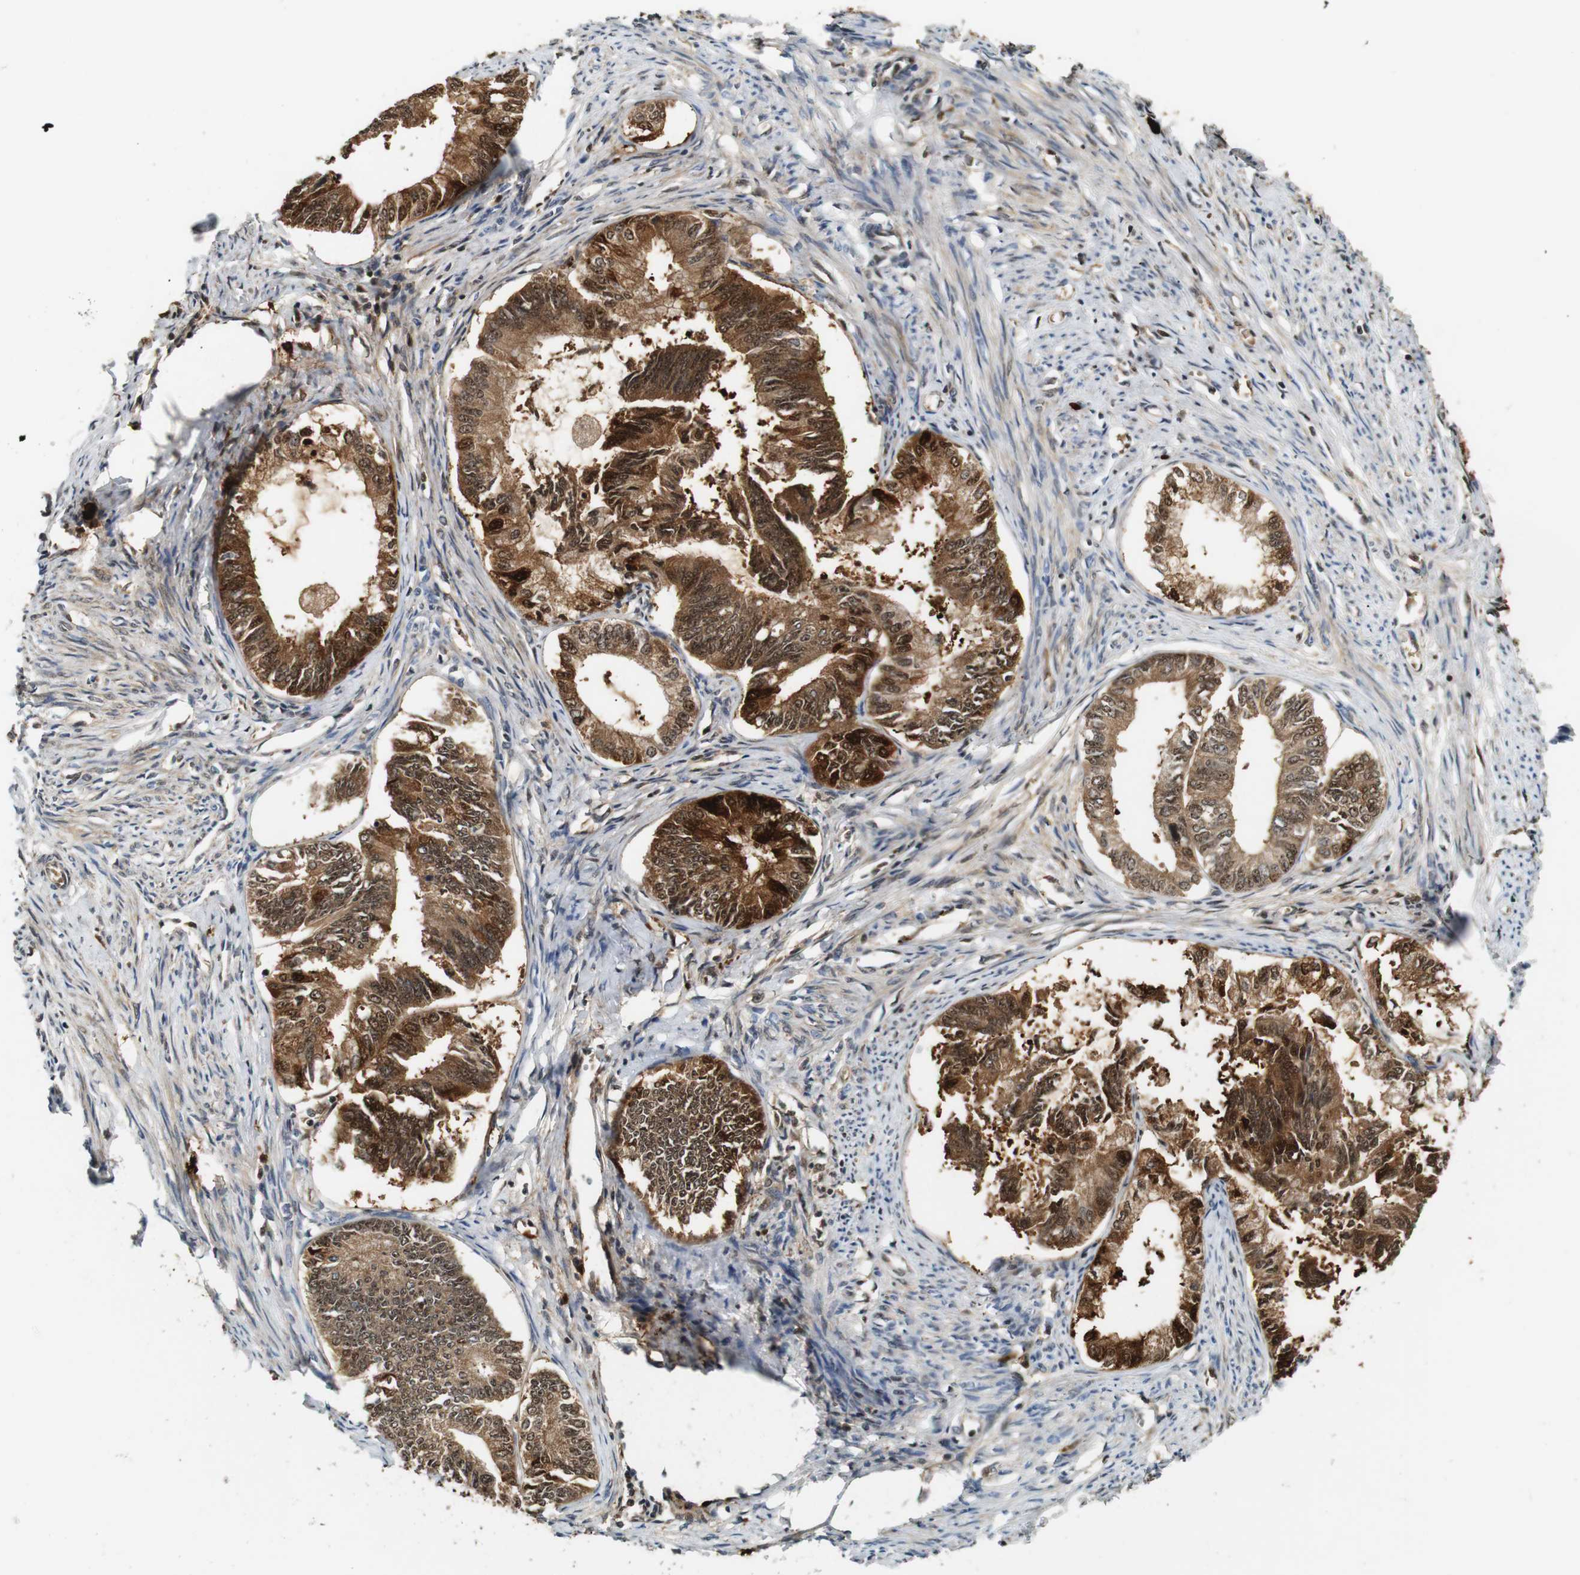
{"staining": {"intensity": "strong", "quantity": ">75%", "location": "cytoplasmic/membranous,nuclear"}, "tissue": "endometrial cancer", "cell_type": "Tumor cells", "image_type": "cancer", "snomed": [{"axis": "morphology", "description": "Adenocarcinoma, NOS"}, {"axis": "topography", "description": "Endometrium"}], "caption": "Immunohistochemical staining of human endometrial adenocarcinoma exhibits strong cytoplasmic/membranous and nuclear protein positivity in about >75% of tumor cells. (Brightfield microscopy of DAB IHC at high magnification).", "gene": "LXN", "patient": {"sex": "female", "age": 86}}